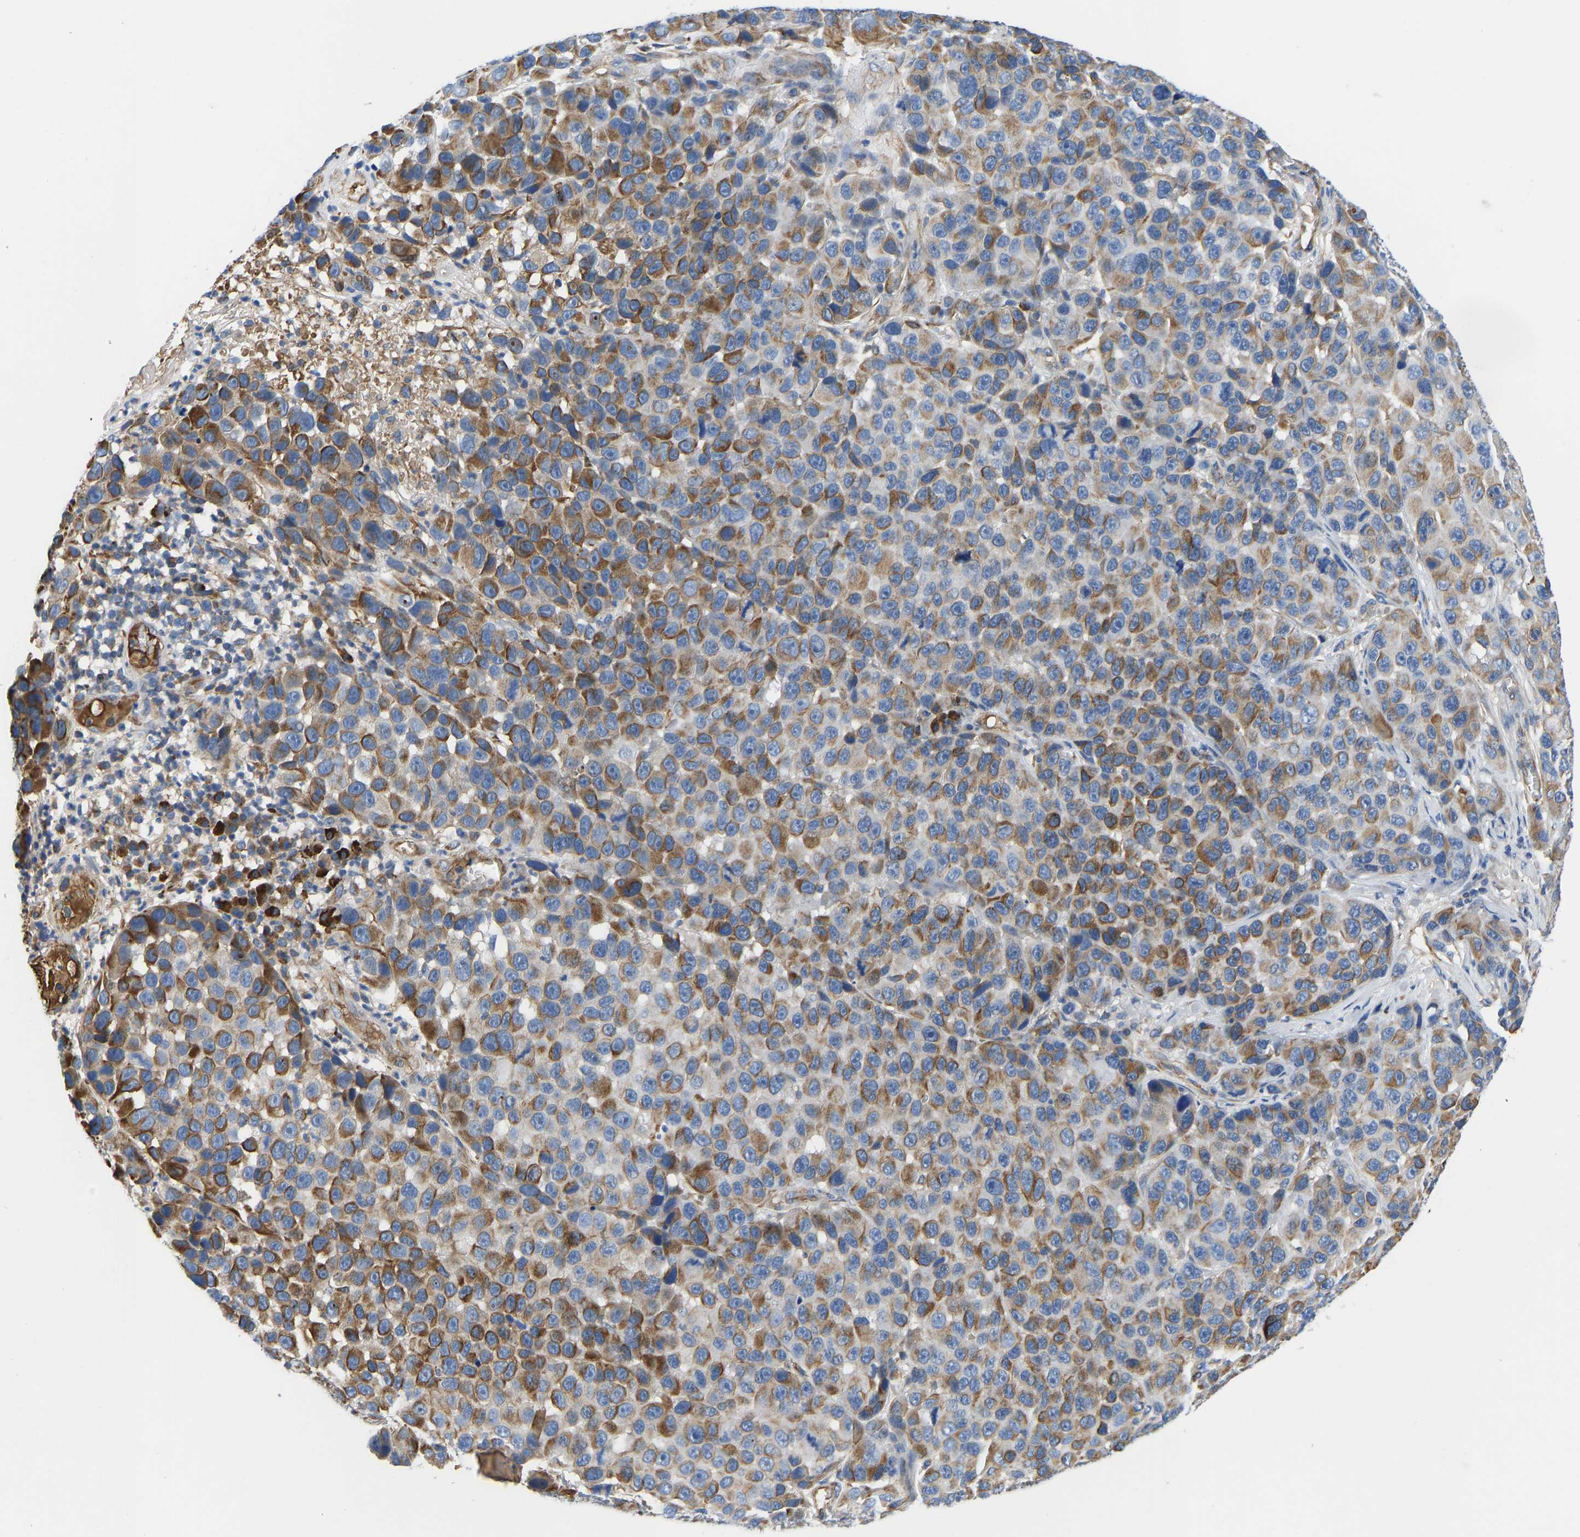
{"staining": {"intensity": "moderate", "quantity": ">75%", "location": "cytoplasmic/membranous"}, "tissue": "melanoma", "cell_type": "Tumor cells", "image_type": "cancer", "snomed": [{"axis": "morphology", "description": "Malignant melanoma, NOS"}, {"axis": "topography", "description": "Skin"}], "caption": "Malignant melanoma tissue shows moderate cytoplasmic/membranous expression in approximately >75% of tumor cells", "gene": "HSPG2", "patient": {"sex": "male", "age": 53}}